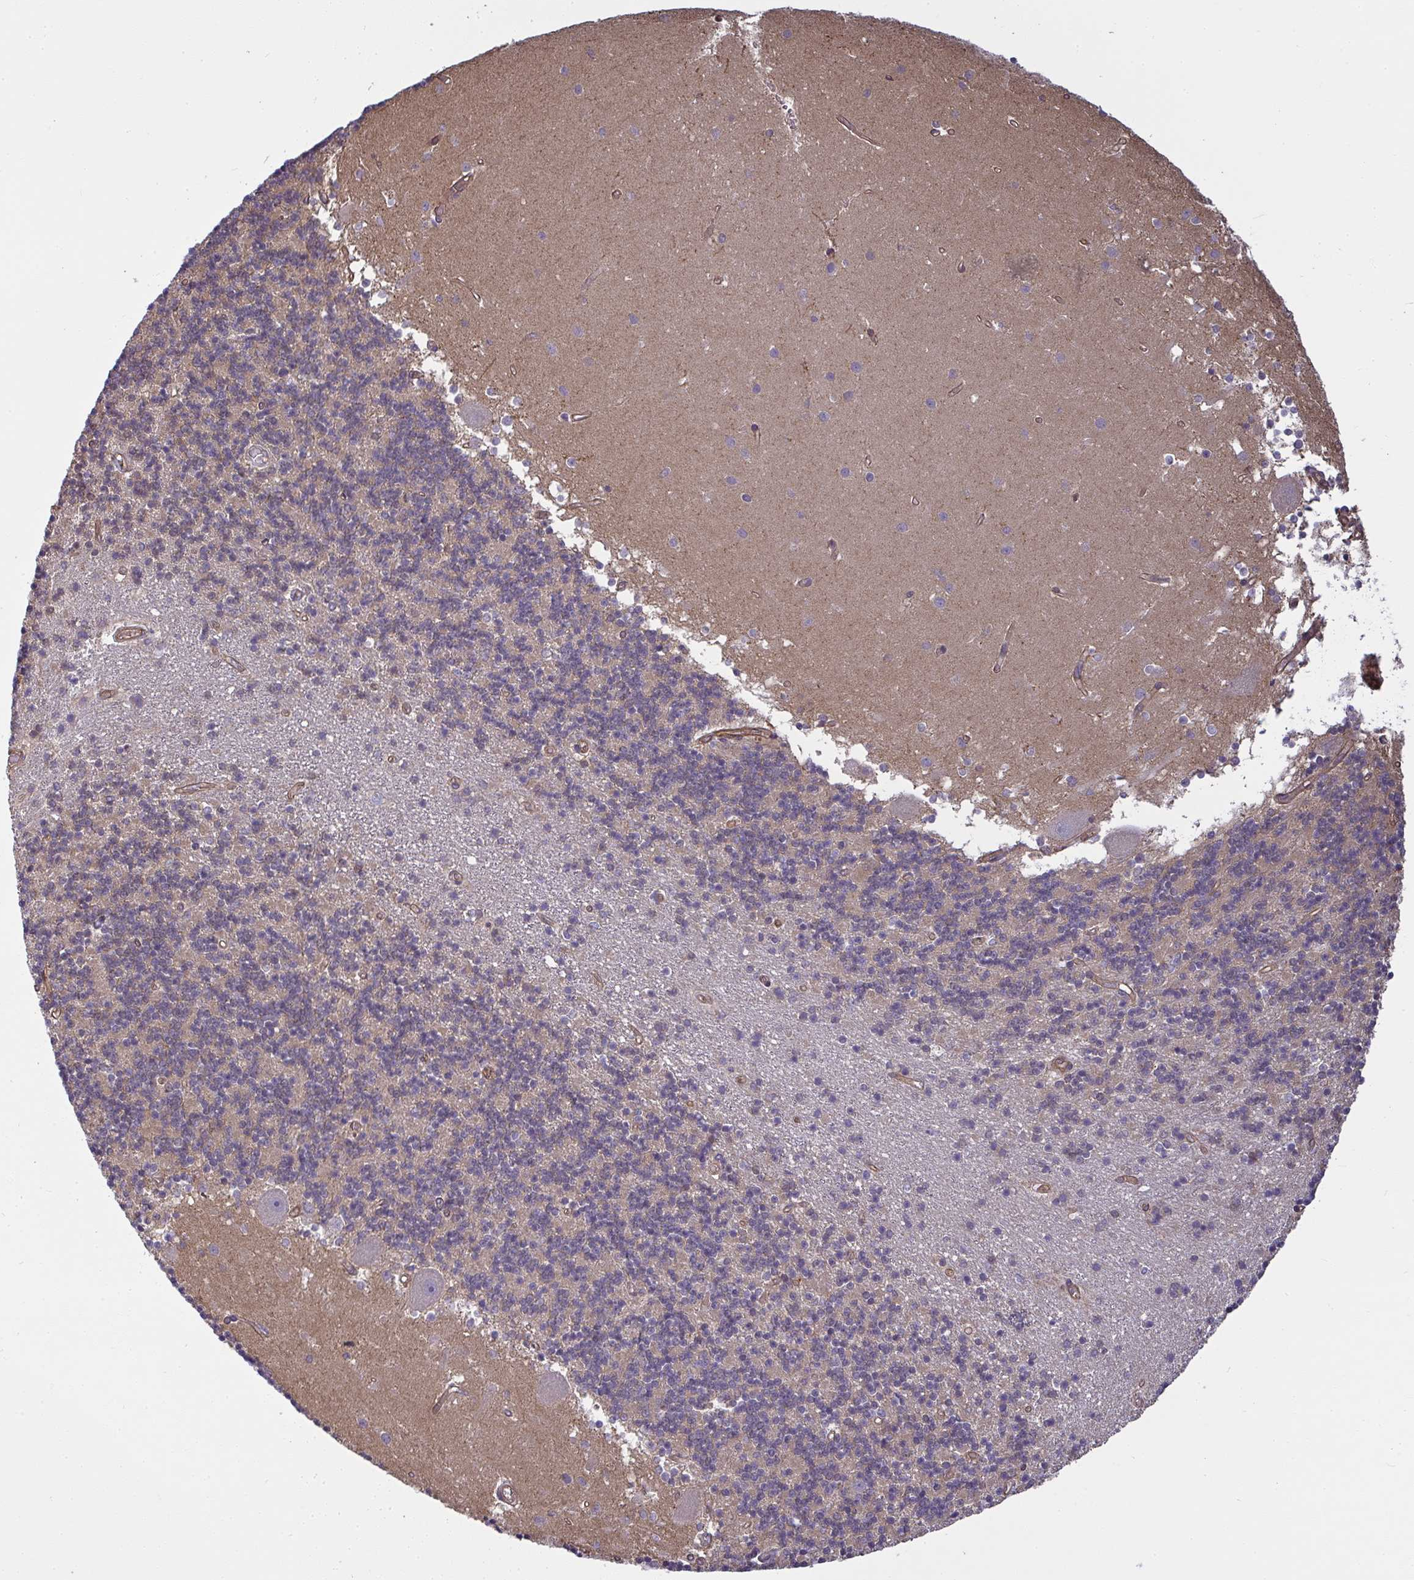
{"staining": {"intensity": "weak", "quantity": "<25%", "location": "cytoplasmic/membranous"}, "tissue": "cerebellum", "cell_type": "Cells in granular layer", "image_type": "normal", "snomed": [{"axis": "morphology", "description": "Normal tissue, NOS"}, {"axis": "topography", "description": "Cerebellum"}], "caption": "There is no significant staining in cells in granular layer of cerebellum. (DAB (3,3'-diaminobenzidine) immunohistochemistry visualized using brightfield microscopy, high magnification).", "gene": "IFIT3", "patient": {"sex": "male", "age": 54}}